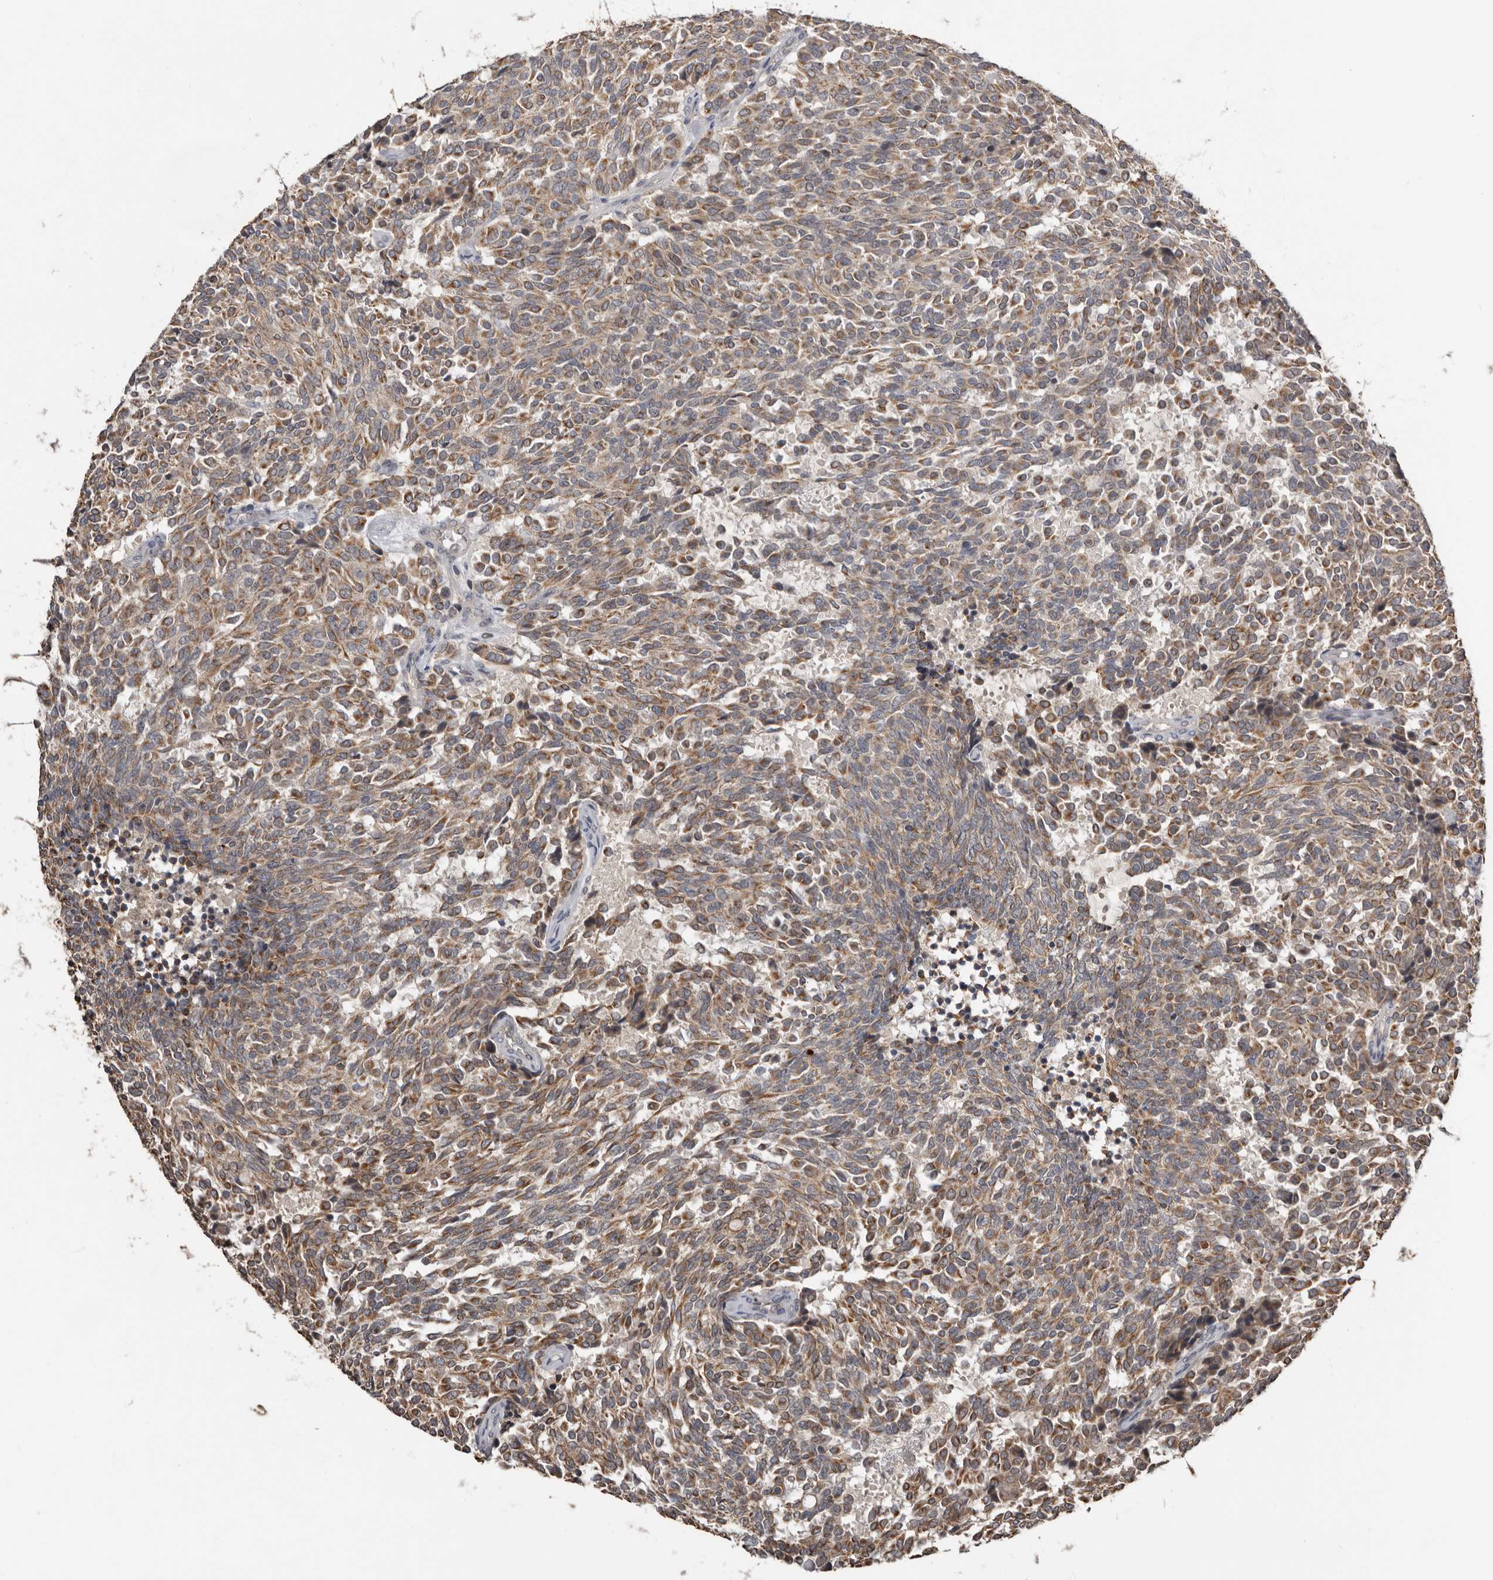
{"staining": {"intensity": "moderate", "quantity": ">75%", "location": "cytoplasmic/membranous"}, "tissue": "carcinoid", "cell_type": "Tumor cells", "image_type": "cancer", "snomed": [{"axis": "morphology", "description": "Carcinoid, malignant, NOS"}, {"axis": "topography", "description": "Pancreas"}], "caption": "This is a micrograph of immunohistochemistry staining of malignant carcinoid, which shows moderate positivity in the cytoplasmic/membranous of tumor cells.", "gene": "NMUR1", "patient": {"sex": "female", "age": 54}}